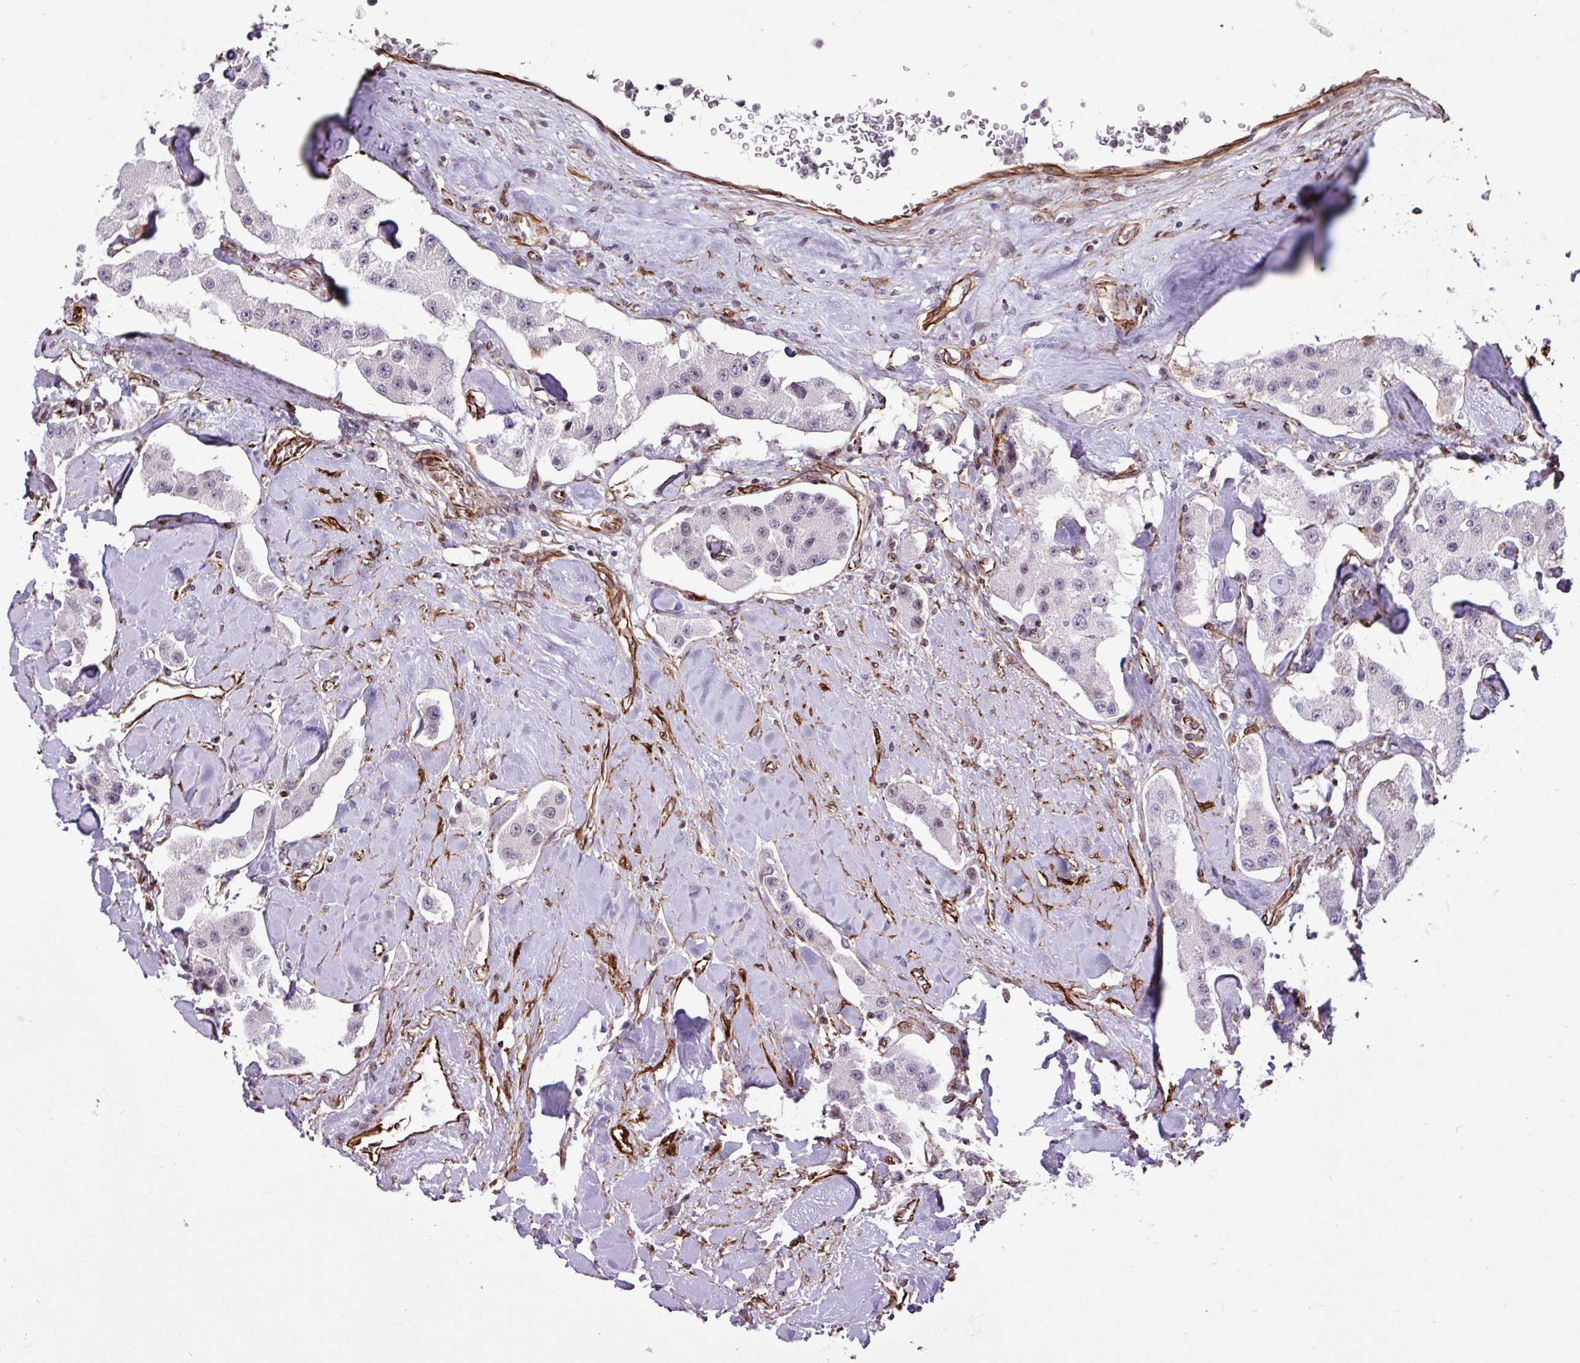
{"staining": {"intensity": "negative", "quantity": "none", "location": "none"}, "tissue": "carcinoid", "cell_type": "Tumor cells", "image_type": "cancer", "snomed": [{"axis": "morphology", "description": "Carcinoid, malignant, NOS"}, {"axis": "topography", "description": "Pancreas"}], "caption": "Tumor cells show no significant positivity in carcinoid.", "gene": "CHD3", "patient": {"sex": "male", "age": 41}}